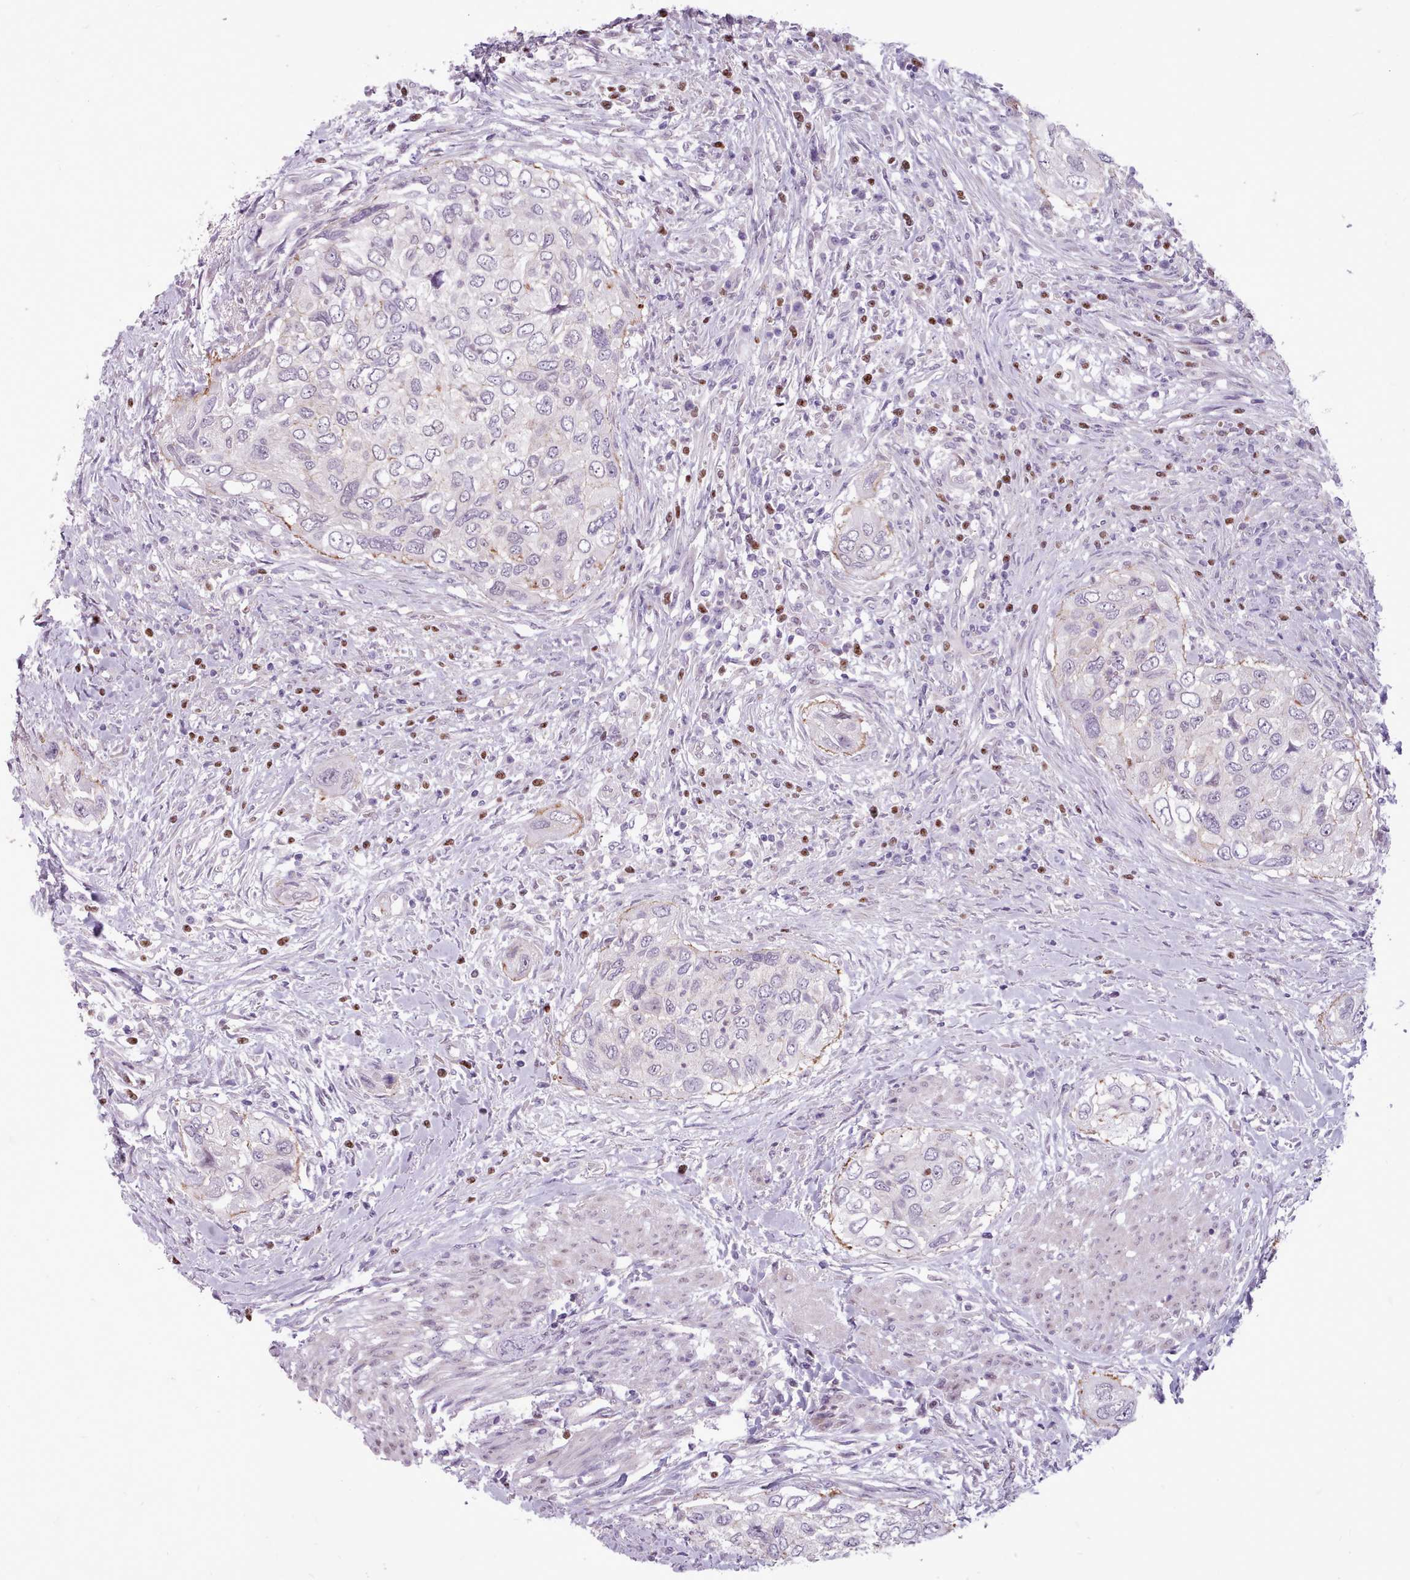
{"staining": {"intensity": "negative", "quantity": "none", "location": "none"}, "tissue": "urothelial cancer", "cell_type": "Tumor cells", "image_type": "cancer", "snomed": [{"axis": "morphology", "description": "Urothelial carcinoma, High grade"}, {"axis": "topography", "description": "Urinary bladder"}], "caption": "Urothelial carcinoma (high-grade) was stained to show a protein in brown. There is no significant positivity in tumor cells. (DAB (3,3'-diaminobenzidine) immunohistochemistry with hematoxylin counter stain).", "gene": "SLURP1", "patient": {"sex": "female", "age": 60}}